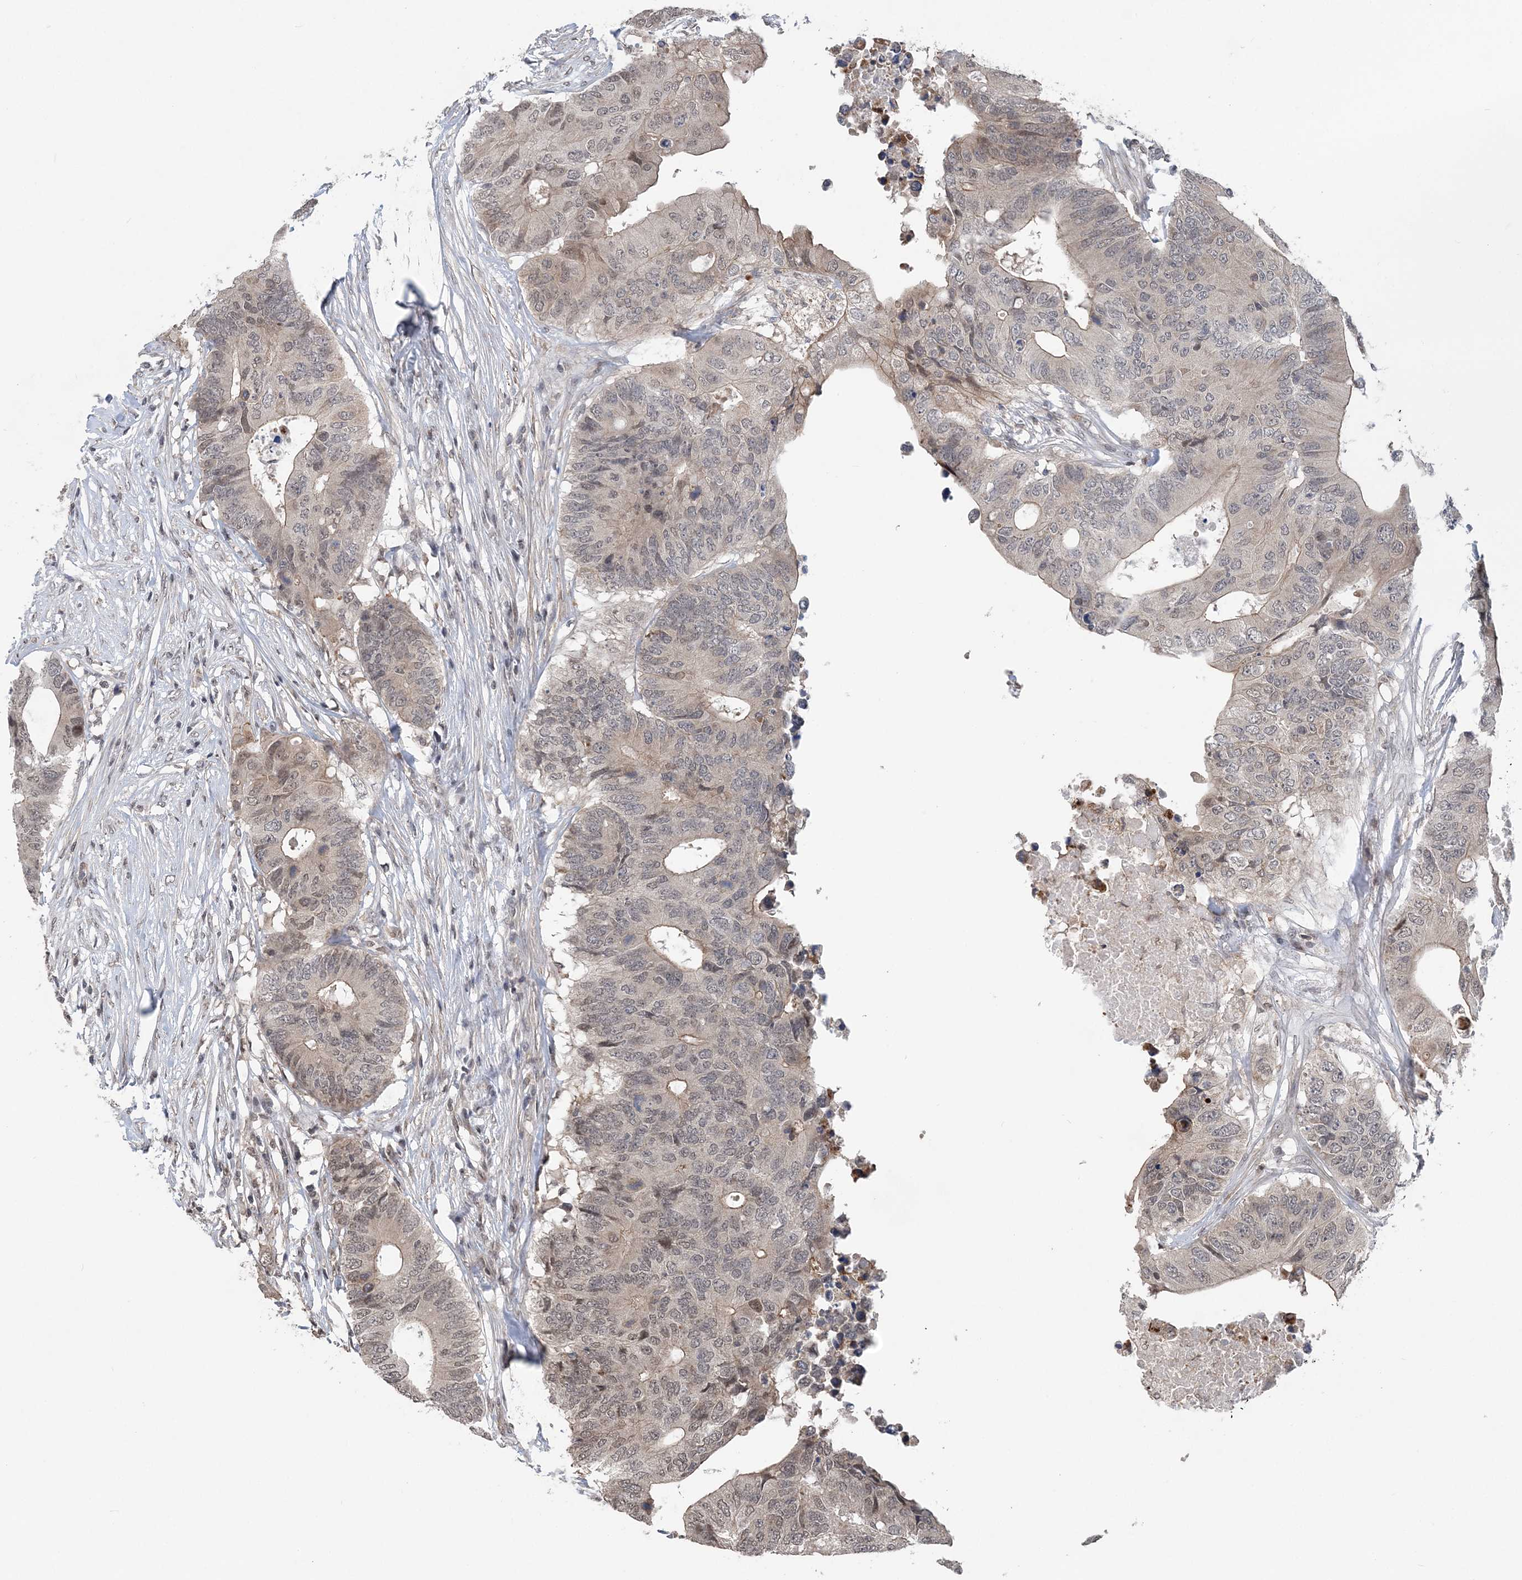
{"staining": {"intensity": "weak", "quantity": "25%-75%", "location": "nuclear"}, "tissue": "colorectal cancer", "cell_type": "Tumor cells", "image_type": "cancer", "snomed": [{"axis": "morphology", "description": "Adenocarcinoma, NOS"}, {"axis": "topography", "description": "Colon"}], "caption": "Colorectal cancer stained with DAB immunohistochemistry (IHC) reveals low levels of weak nuclear expression in approximately 25%-75% of tumor cells.", "gene": "CCDC152", "patient": {"sex": "male", "age": 71}}